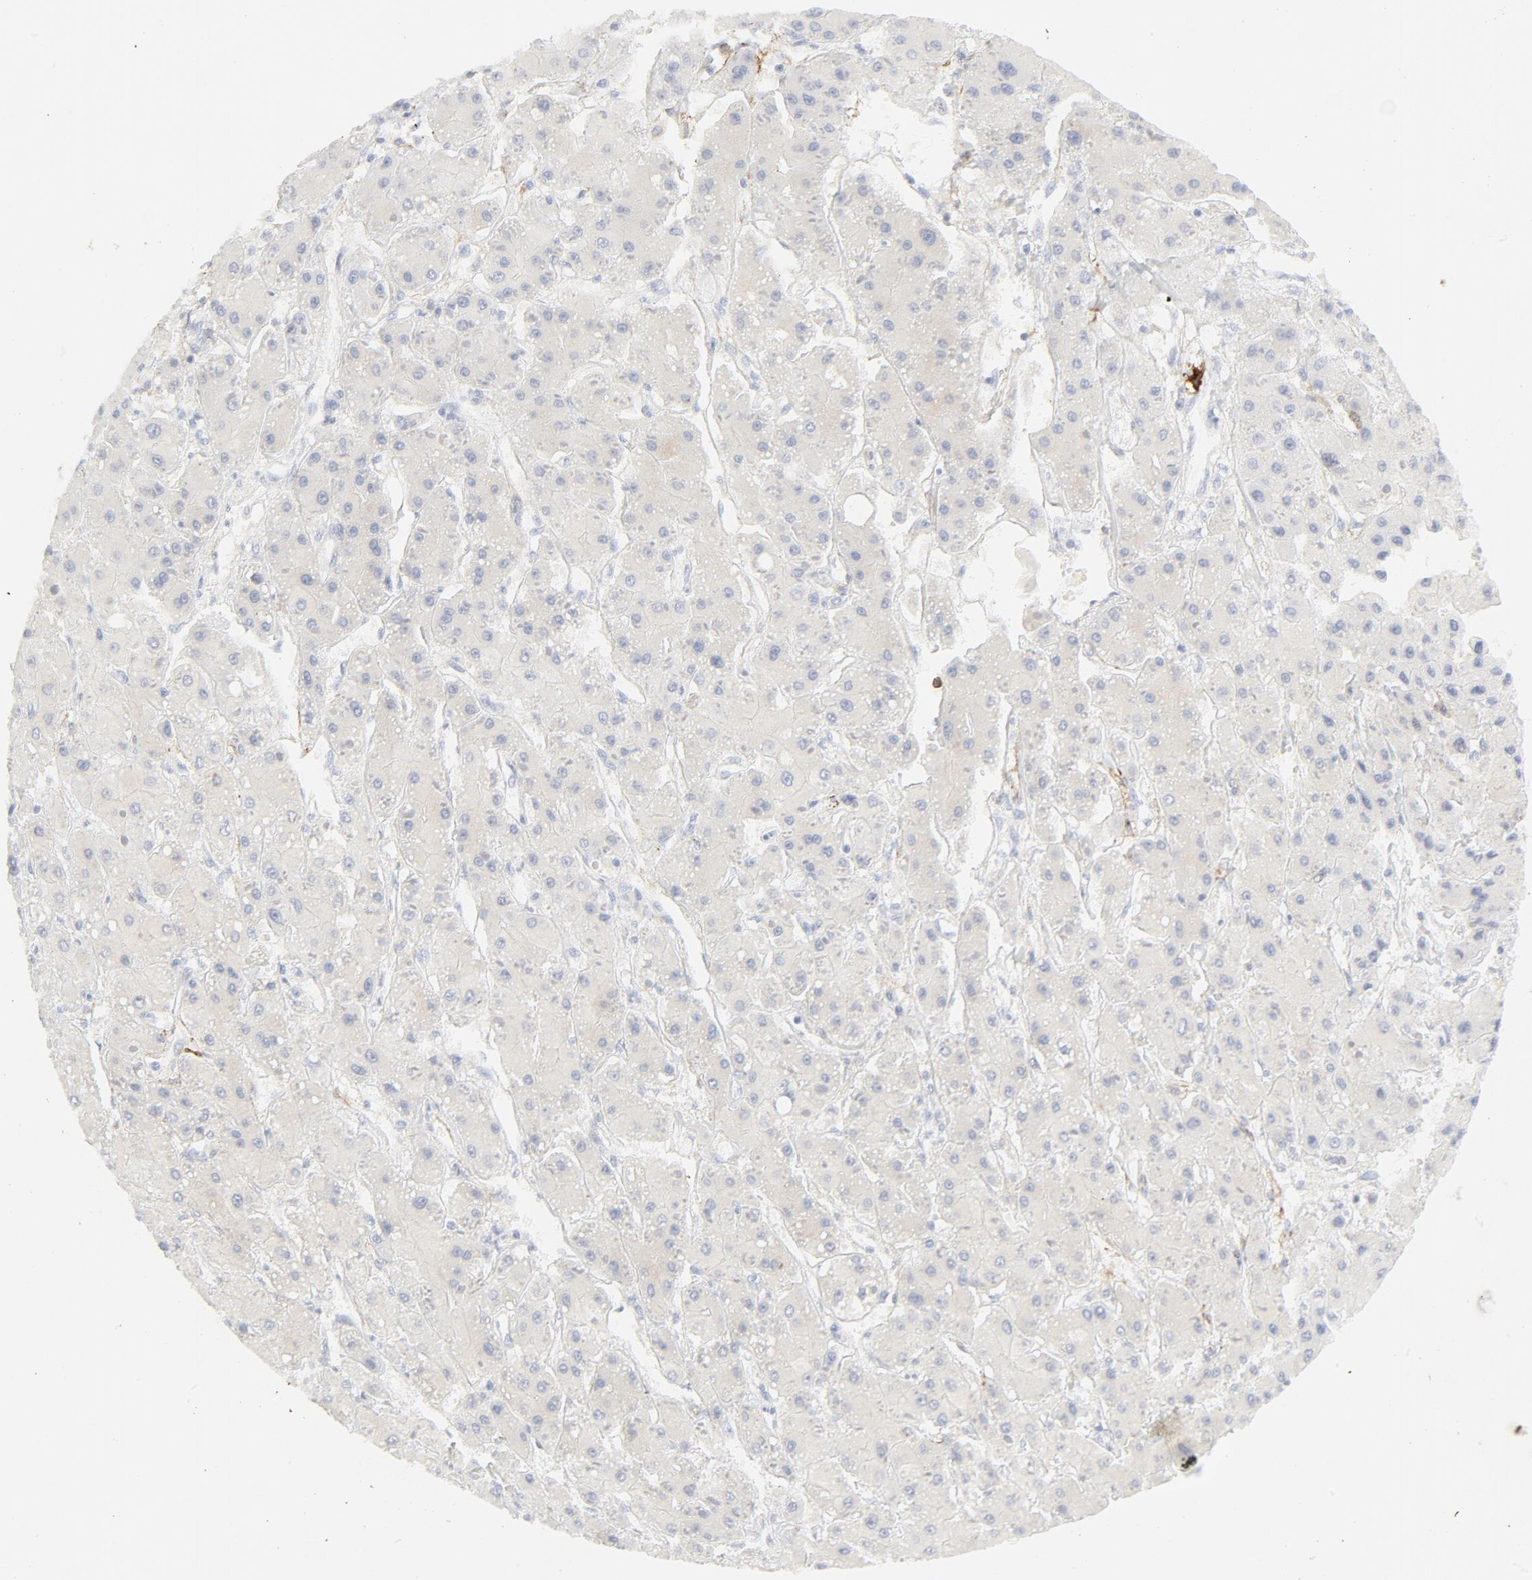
{"staining": {"intensity": "negative", "quantity": "none", "location": "none"}, "tissue": "liver cancer", "cell_type": "Tumor cells", "image_type": "cancer", "snomed": [{"axis": "morphology", "description": "Carcinoma, Hepatocellular, NOS"}, {"axis": "topography", "description": "Liver"}], "caption": "Immunohistochemistry of liver cancer (hepatocellular carcinoma) exhibits no positivity in tumor cells. Nuclei are stained in blue.", "gene": "CCR7", "patient": {"sex": "female", "age": 52}}